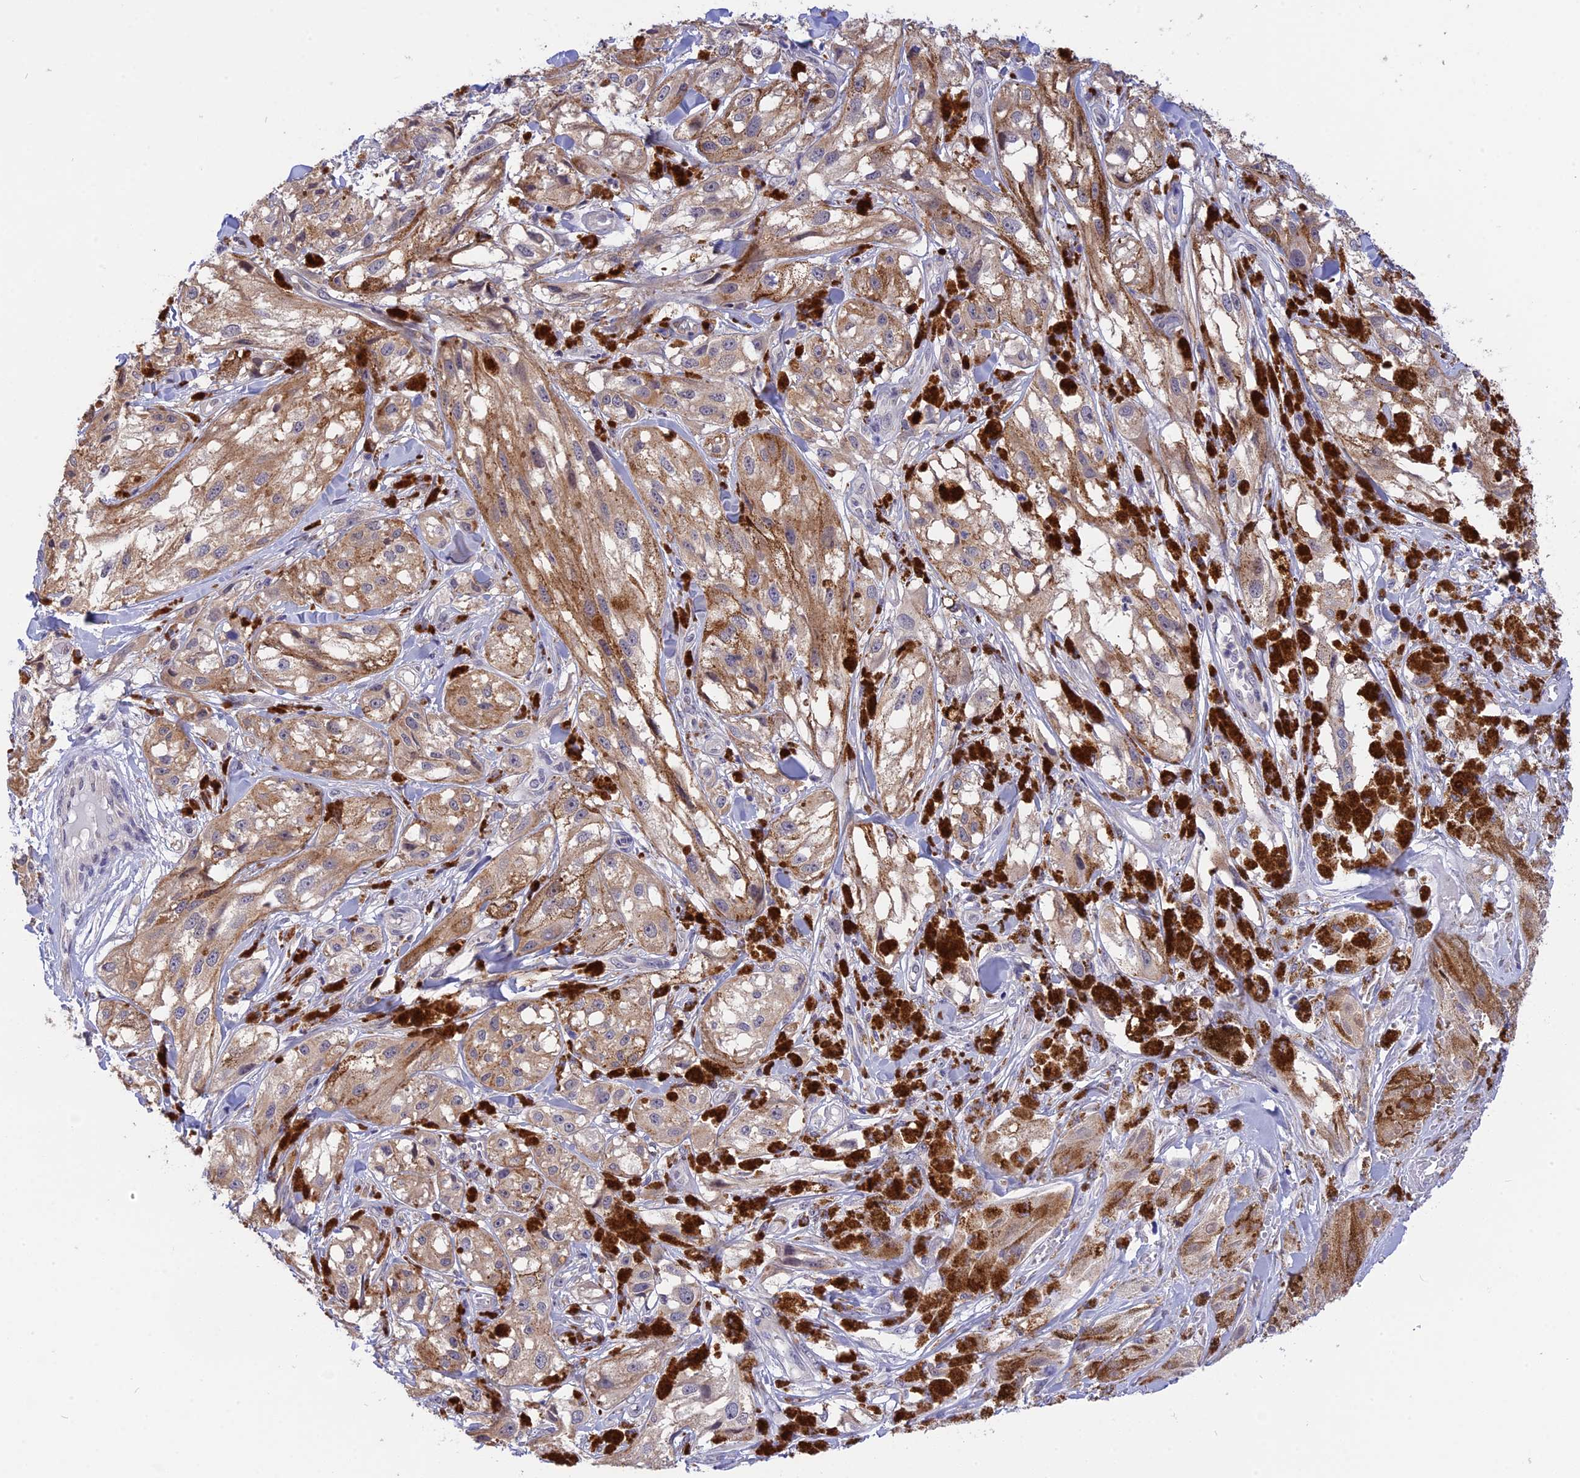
{"staining": {"intensity": "moderate", "quantity": "25%-75%", "location": "cytoplasmic/membranous"}, "tissue": "melanoma", "cell_type": "Tumor cells", "image_type": "cancer", "snomed": [{"axis": "morphology", "description": "Malignant melanoma, NOS"}, {"axis": "topography", "description": "Skin"}], "caption": "Protein staining of malignant melanoma tissue demonstrates moderate cytoplasmic/membranous expression in approximately 25%-75% of tumor cells. Immunohistochemistry stains the protein in brown and the nuclei are stained blue.", "gene": "KCTD14", "patient": {"sex": "male", "age": 88}}